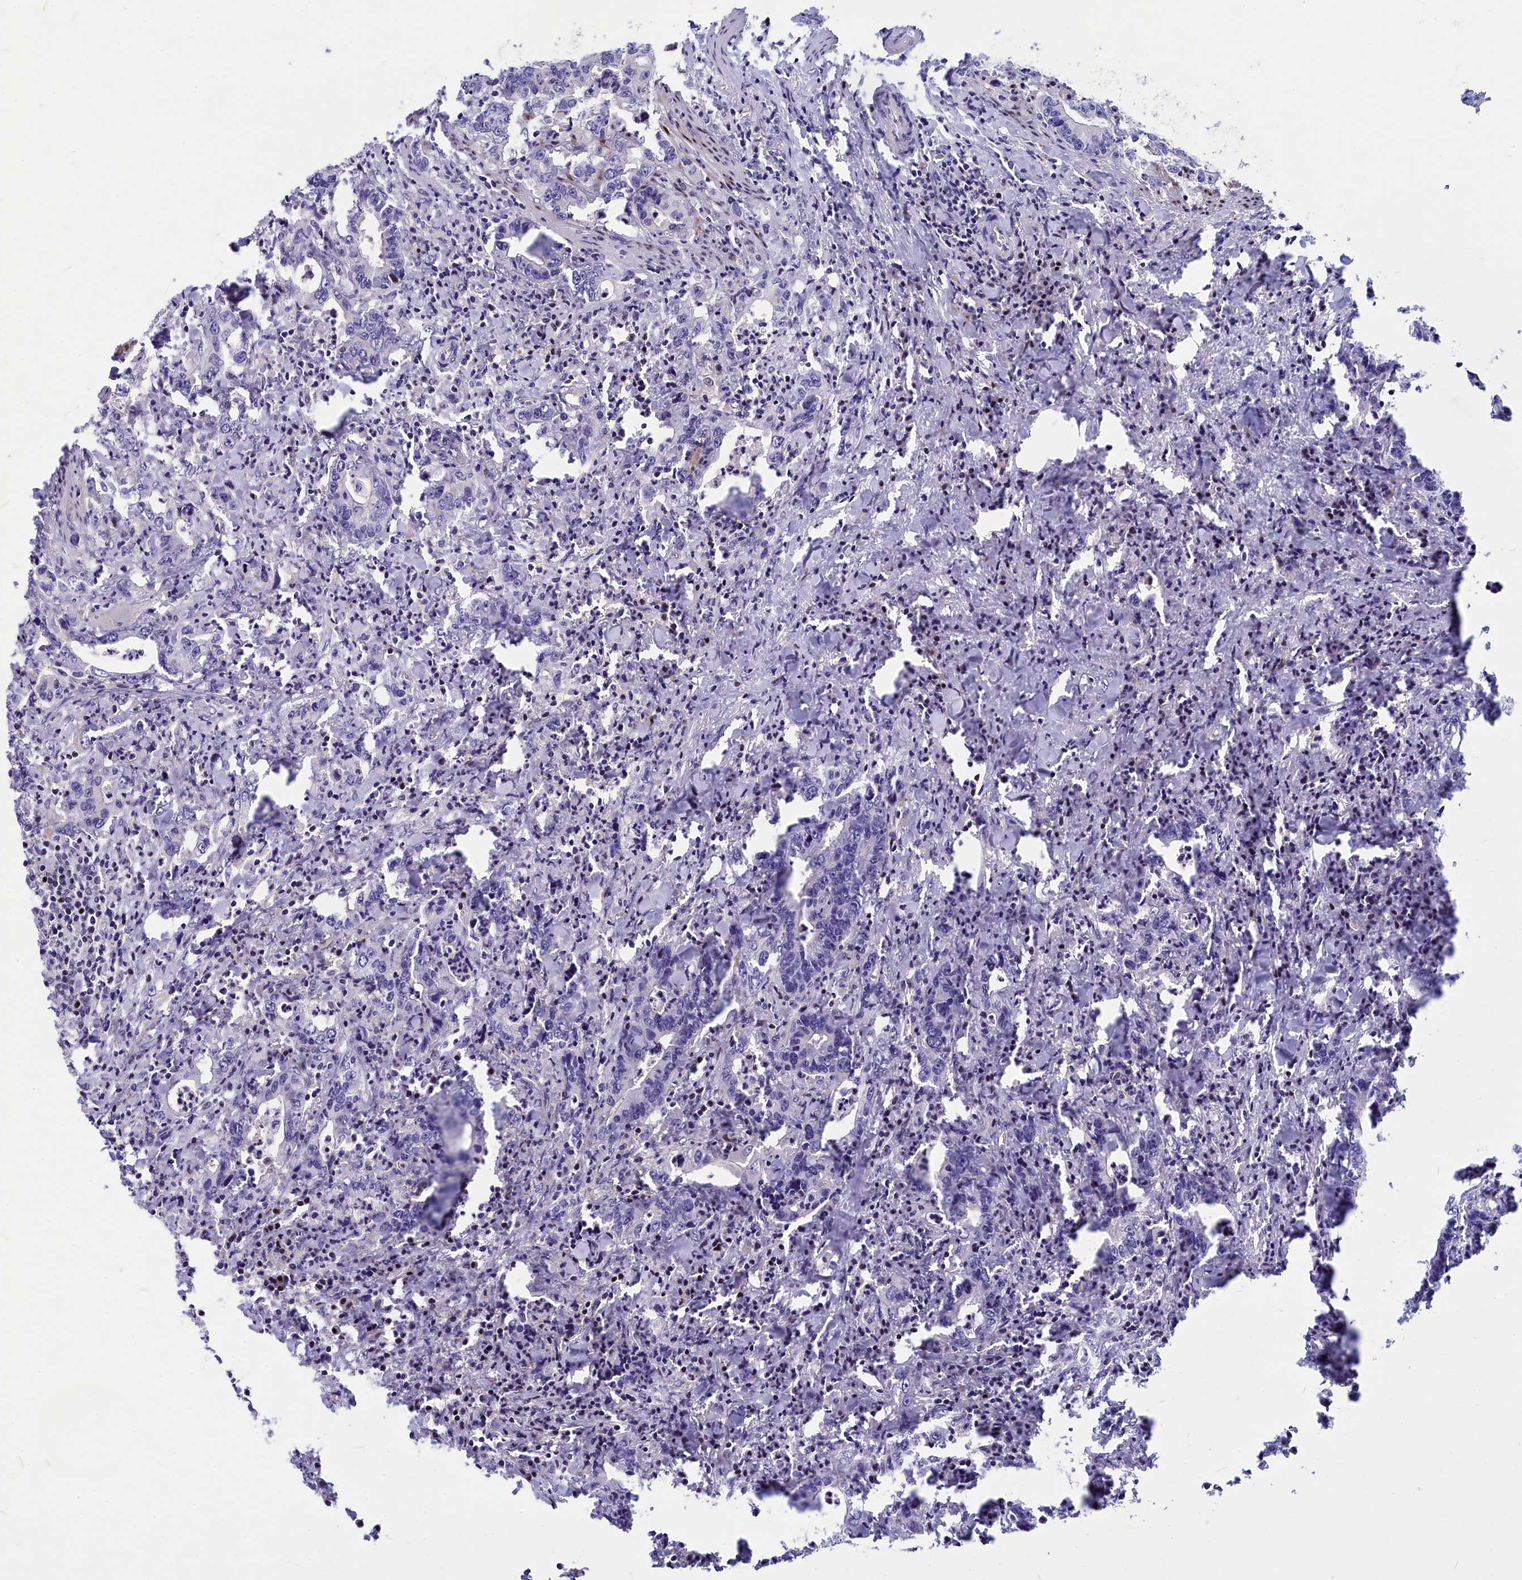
{"staining": {"intensity": "negative", "quantity": "none", "location": "none"}, "tissue": "colorectal cancer", "cell_type": "Tumor cells", "image_type": "cancer", "snomed": [{"axis": "morphology", "description": "Adenocarcinoma, NOS"}, {"axis": "topography", "description": "Colon"}], "caption": "The photomicrograph displays no significant expression in tumor cells of colorectal adenocarcinoma.", "gene": "NKPD1", "patient": {"sex": "female", "age": 75}}